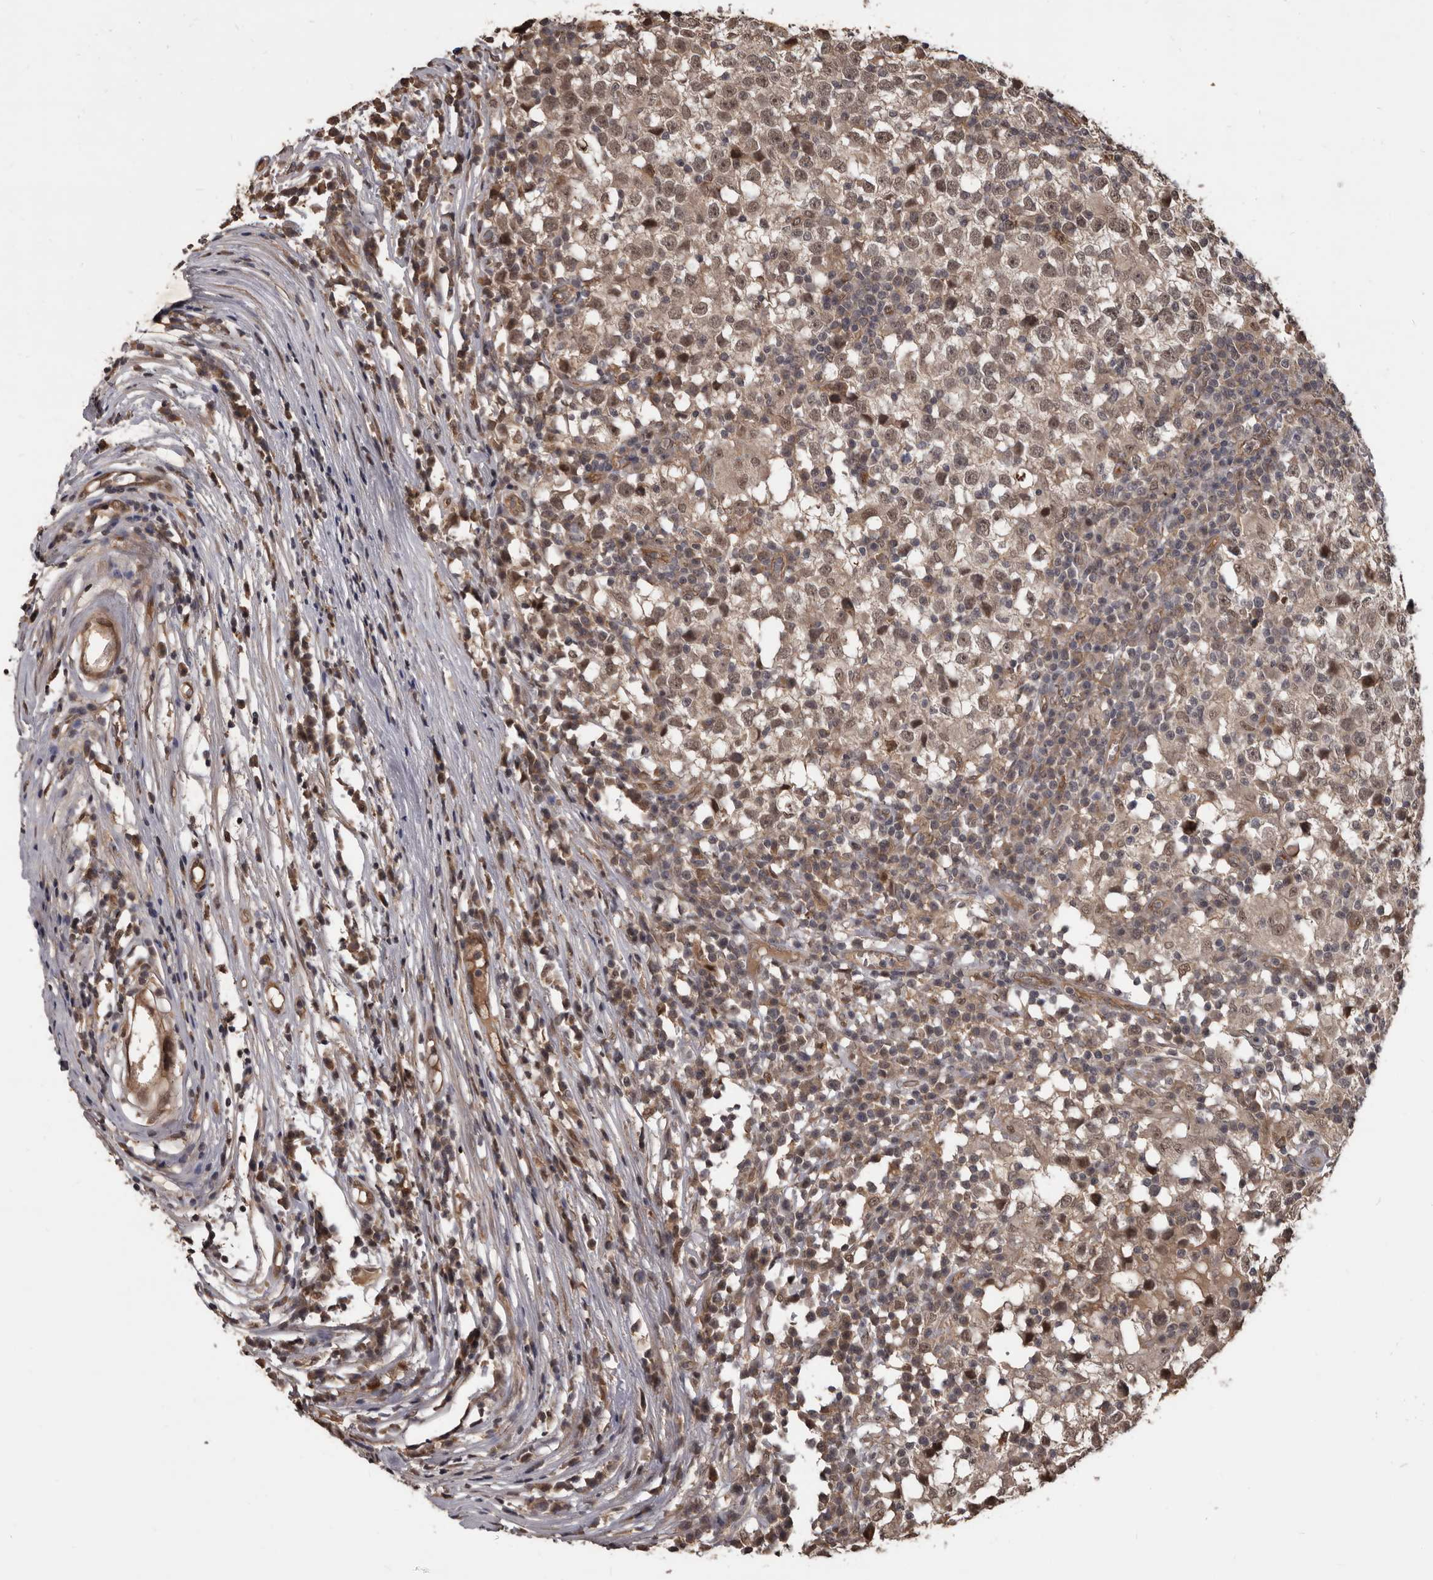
{"staining": {"intensity": "weak", "quantity": ">75%", "location": "nuclear"}, "tissue": "testis cancer", "cell_type": "Tumor cells", "image_type": "cancer", "snomed": [{"axis": "morphology", "description": "Seminoma, NOS"}, {"axis": "topography", "description": "Testis"}], "caption": "Testis cancer tissue shows weak nuclear expression in approximately >75% of tumor cells, visualized by immunohistochemistry. Nuclei are stained in blue.", "gene": "AHR", "patient": {"sex": "male", "age": 65}}